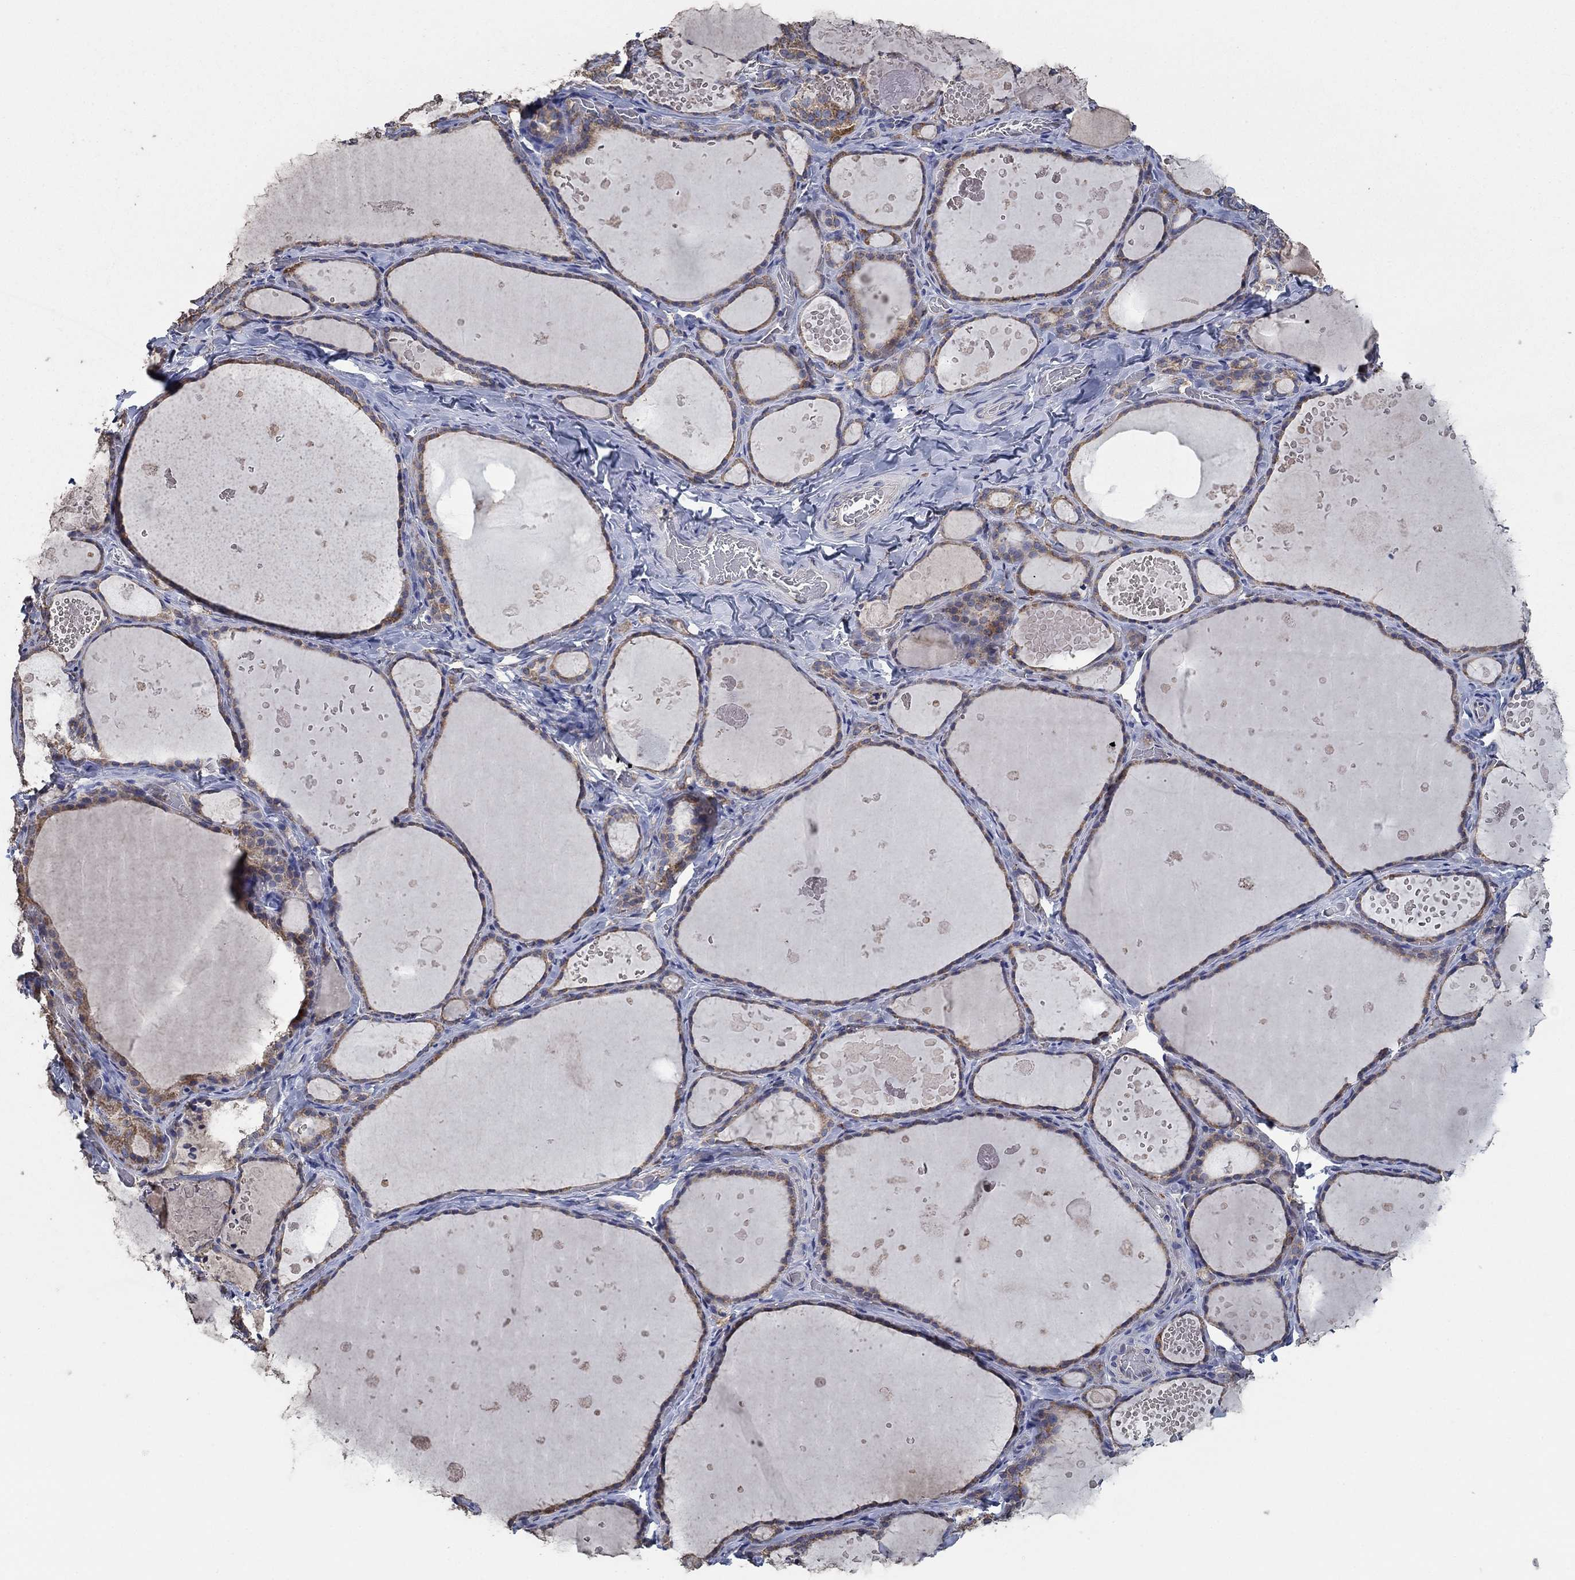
{"staining": {"intensity": "weak", "quantity": "25%-75%", "location": "cytoplasmic/membranous"}, "tissue": "thyroid gland", "cell_type": "Glandular cells", "image_type": "normal", "snomed": [{"axis": "morphology", "description": "Normal tissue, NOS"}, {"axis": "topography", "description": "Thyroid gland"}], "caption": "Protein staining of benign thyroid gland displays weak cytoplasmic/membranous expression in approximately 25%-75% of glandular cells. Nuclei are stained in blue.", "gene": "HID1", "patient": {"sex": "female", "age": 56}}